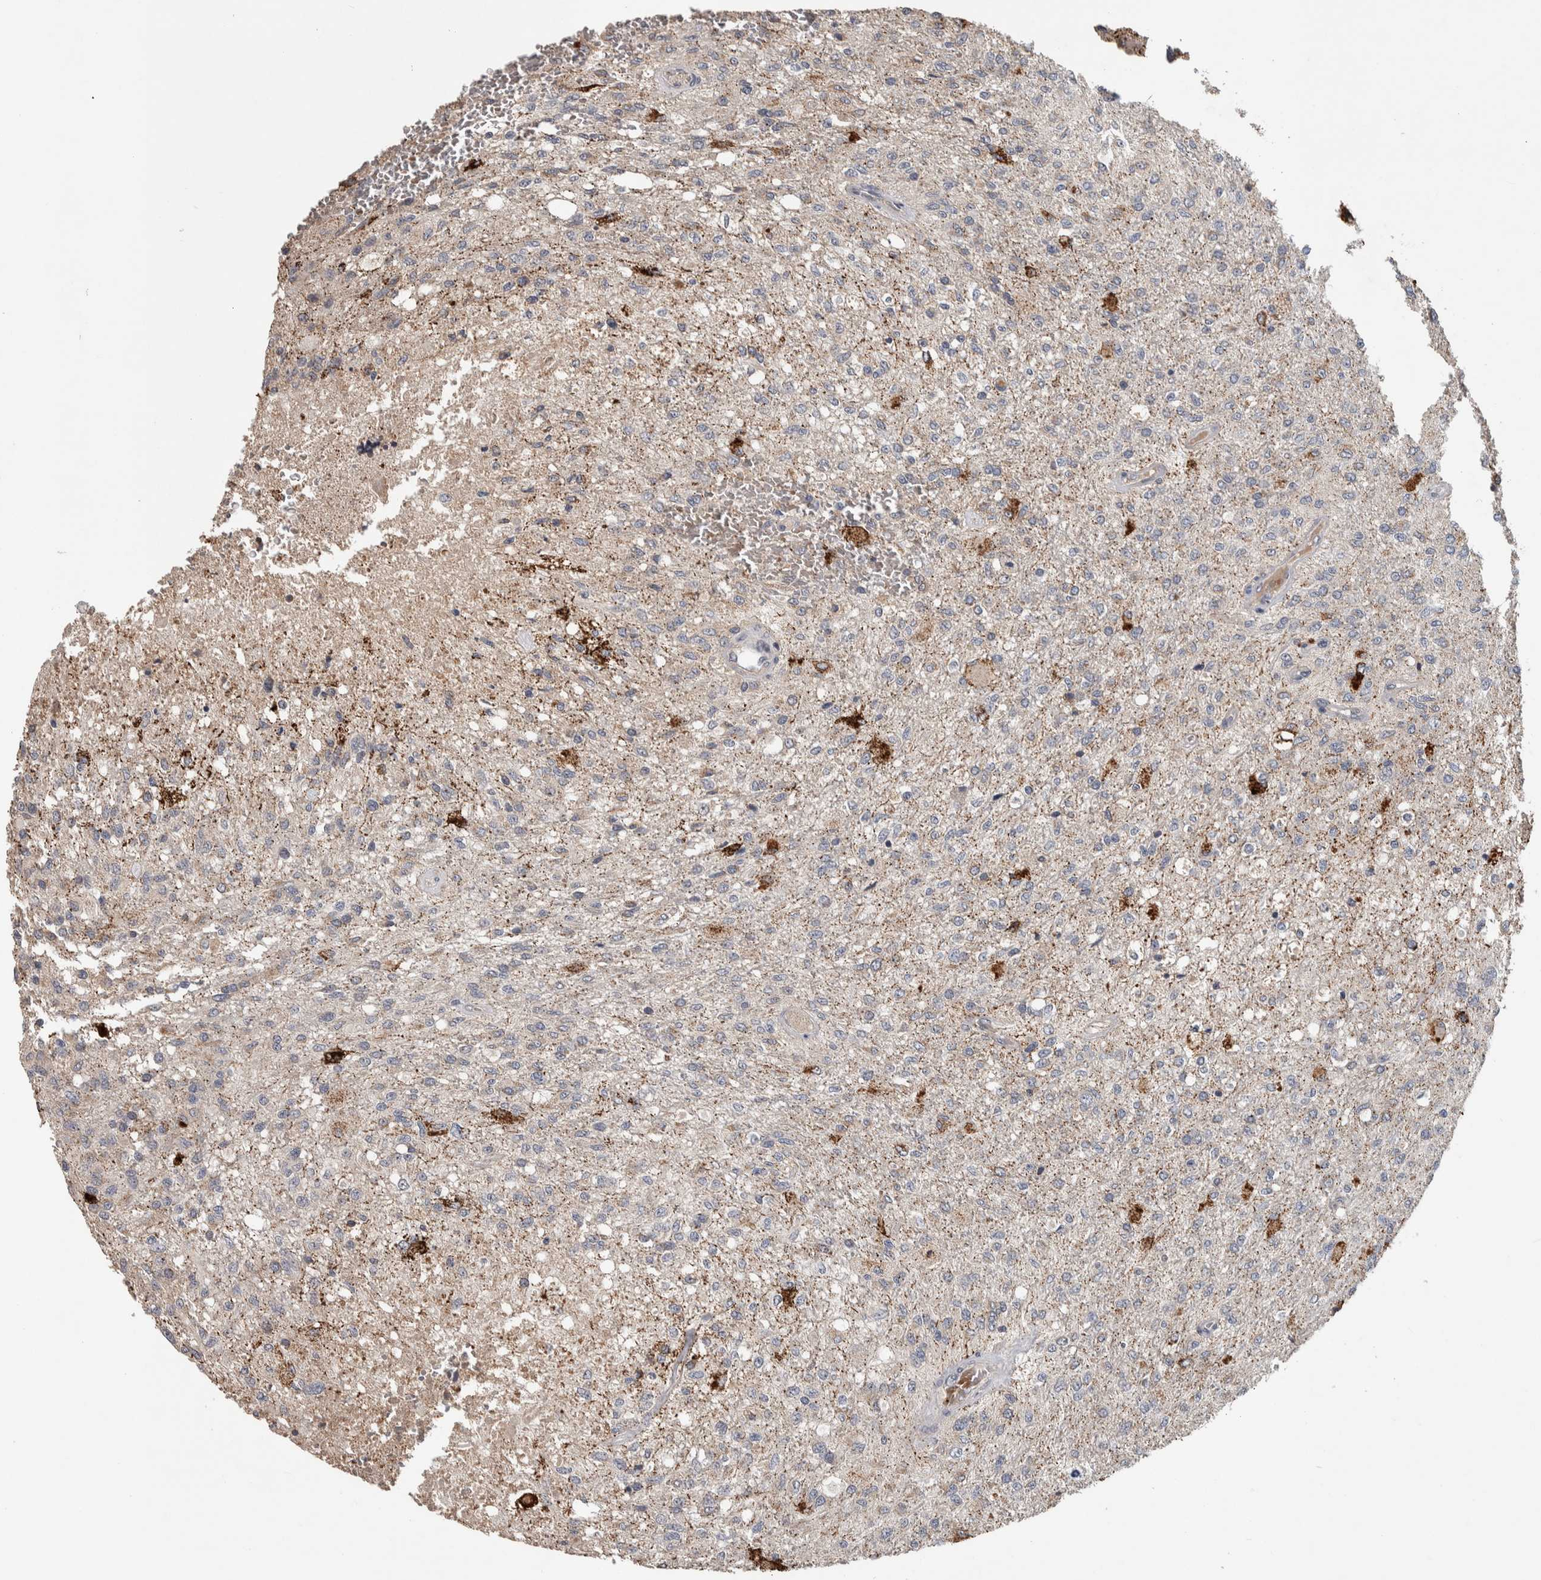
{"staining": {"intensity": "weak", "quantity": "<25%", "location": "cytoplasmic/membranous"}, "tissue": "glioma", "cell_type": "Tumor cells", "image_type": "cancer", "snomed": [{"axis": "morphology", "description": "Normal tissue, NOS"}, {"axis": "morphology", "description": "Glioma, malignant, High grade"}, {"axis": "topography", "description": "Cerebral cortex"}], "caption": "Tumor cells show no significant protein staining in malignant high-grade glioma.", "gene": "CHRM3", "patient": {"sex": "male", "age": 77}}